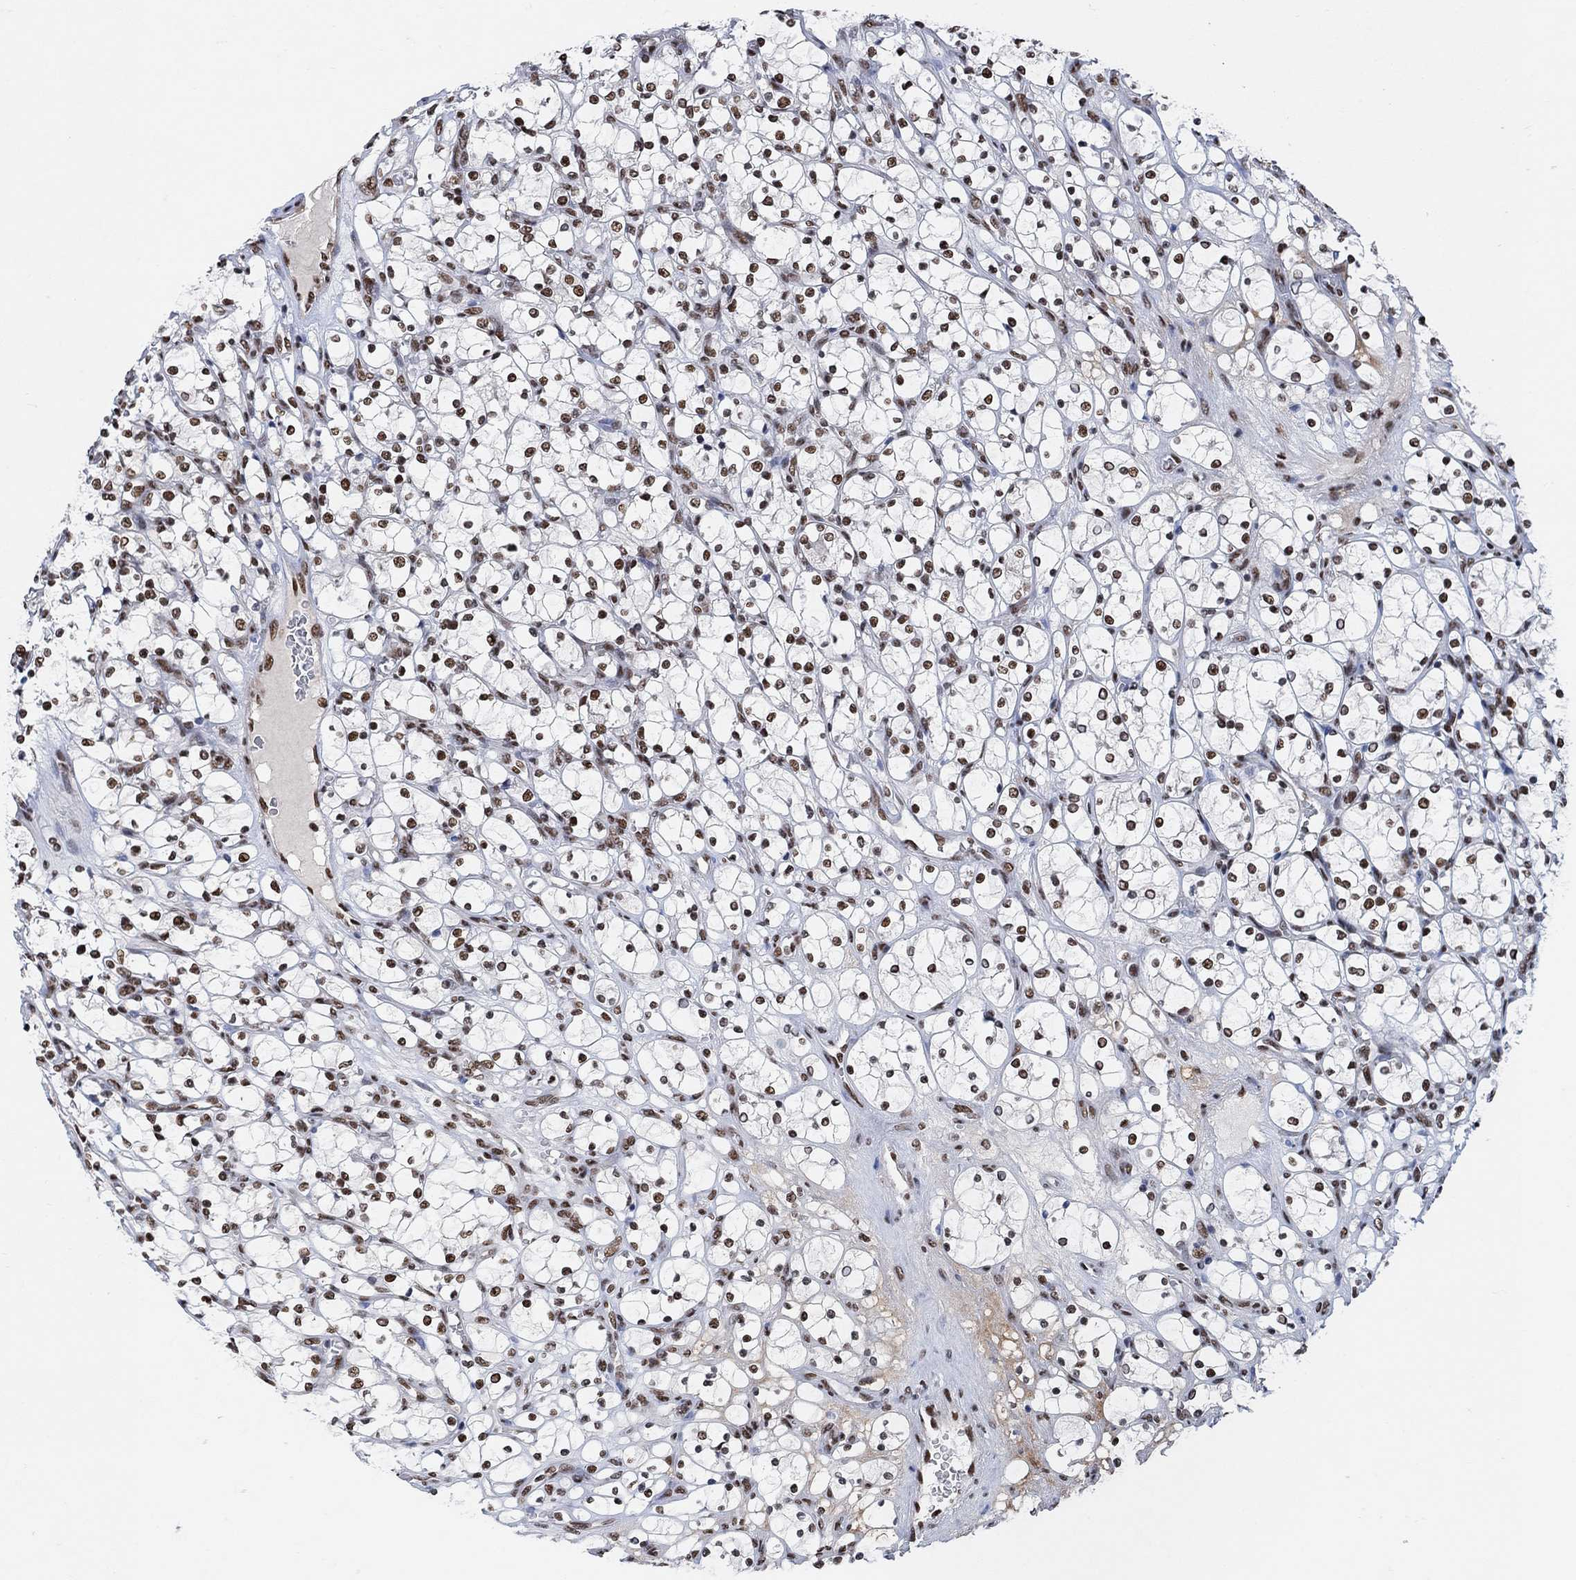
{"staining": {"intensity": "moderate", "quantity": ">75%", "location": "nuclear"}, "tissue": "renal cancer", "cell_type": "Tumor cells", "image_type": "cancer", "snomed": [{"axis": "morphology", "description": "Adenocarcinoma, NOS"}, {"axis": "topography", "description": "Kidney"}], "caption": "Immunohistochemical staining of renal cancer reveals medium levels of moderate nuclear expression in approximately >75% of tumor cells.", "gene": "USP39", "patient": {"sex": "female", "age": 69}}